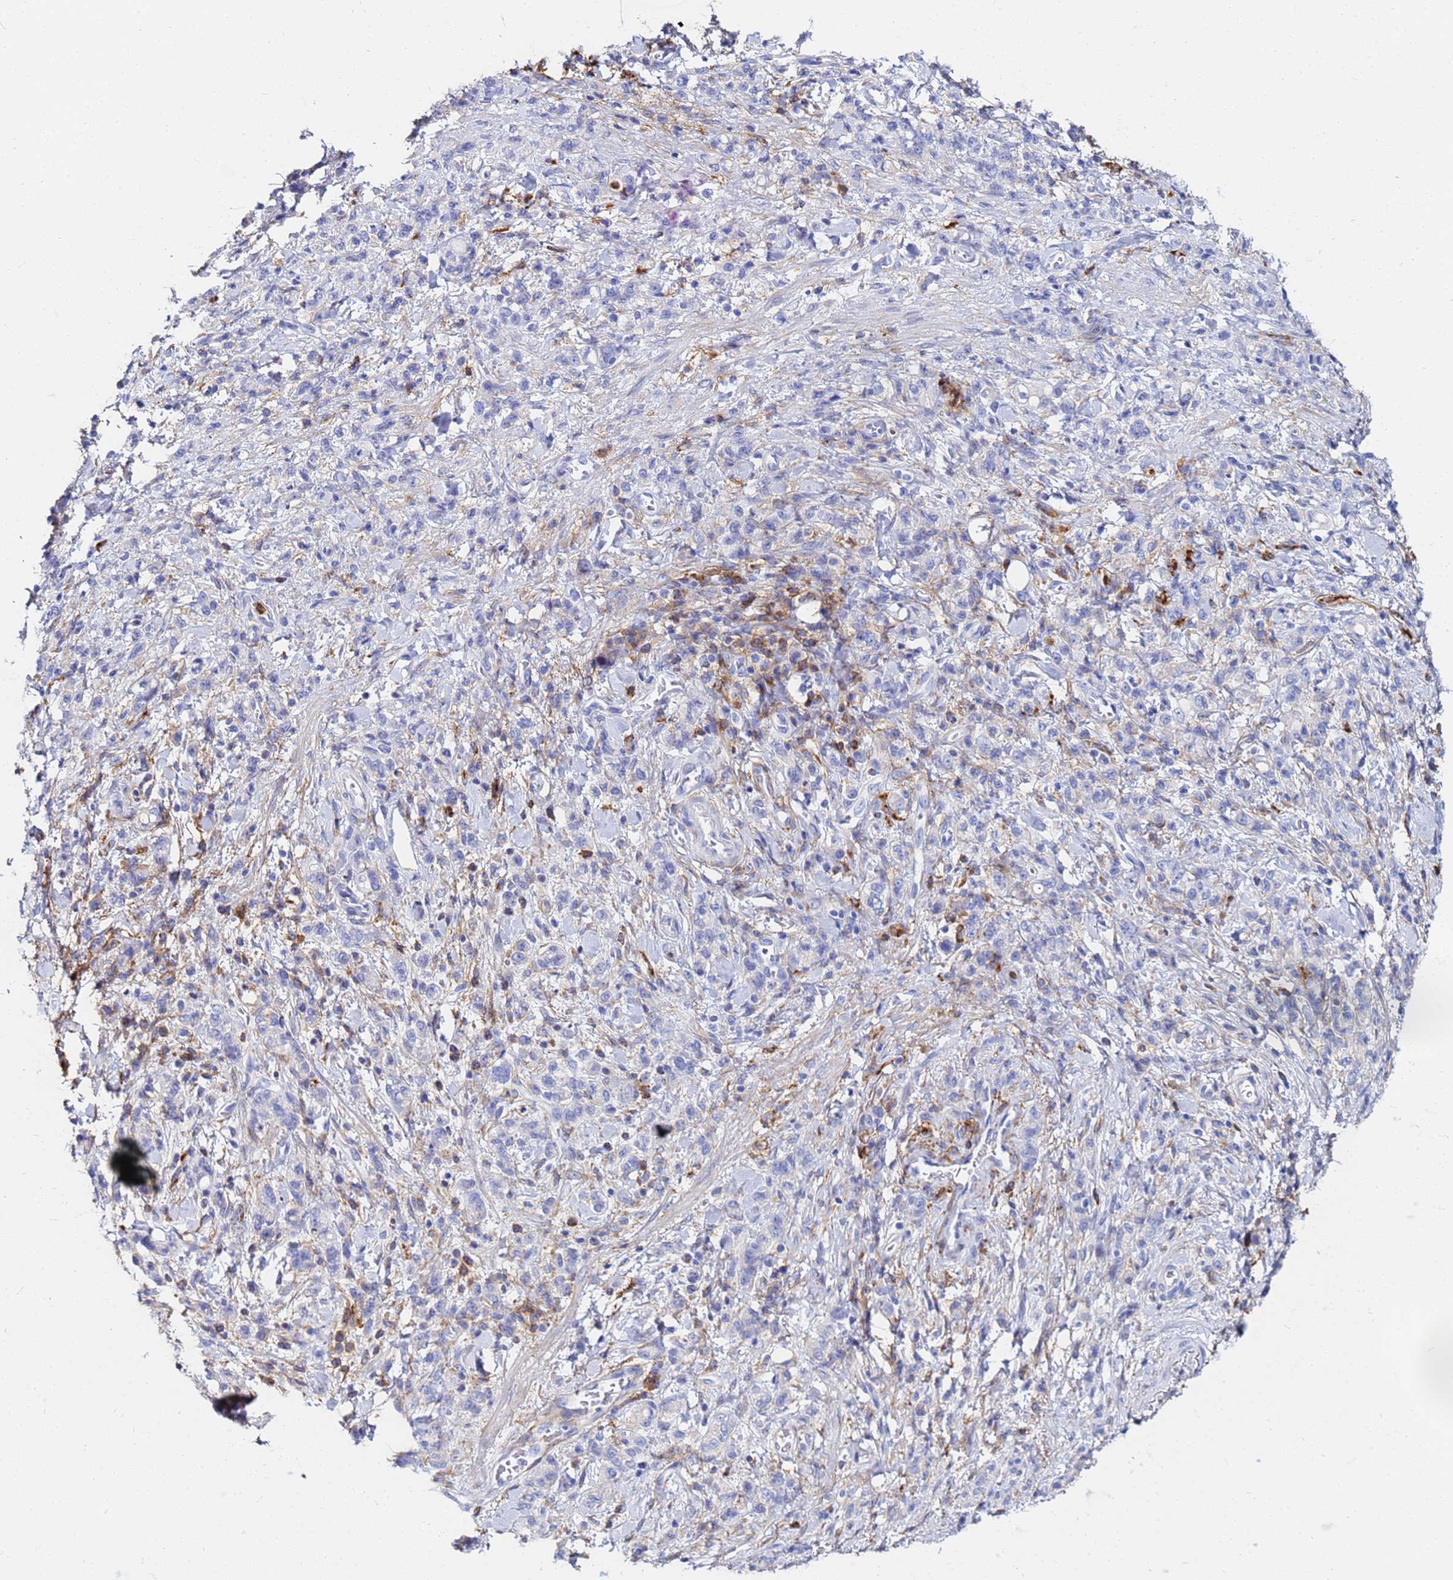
{"staining": {"intensity": "negative", "quantity": "none", "location": "none"}, "tissue": "stomach cancer", "cell_type": "Tumor cells", "image_type": "cancer", "snomed": [{"axis": "morphology", "description": "Adenocarcinoma, NOS"}, {"axis": "topography", "description": "Stomach"}], "caption": "The immunohistochemistry (IHC) image has no significant staining in tumor cells of stomach cancer tissue.", "gene": "BASP1", "patient": {"sex": "male", "age": 77}}